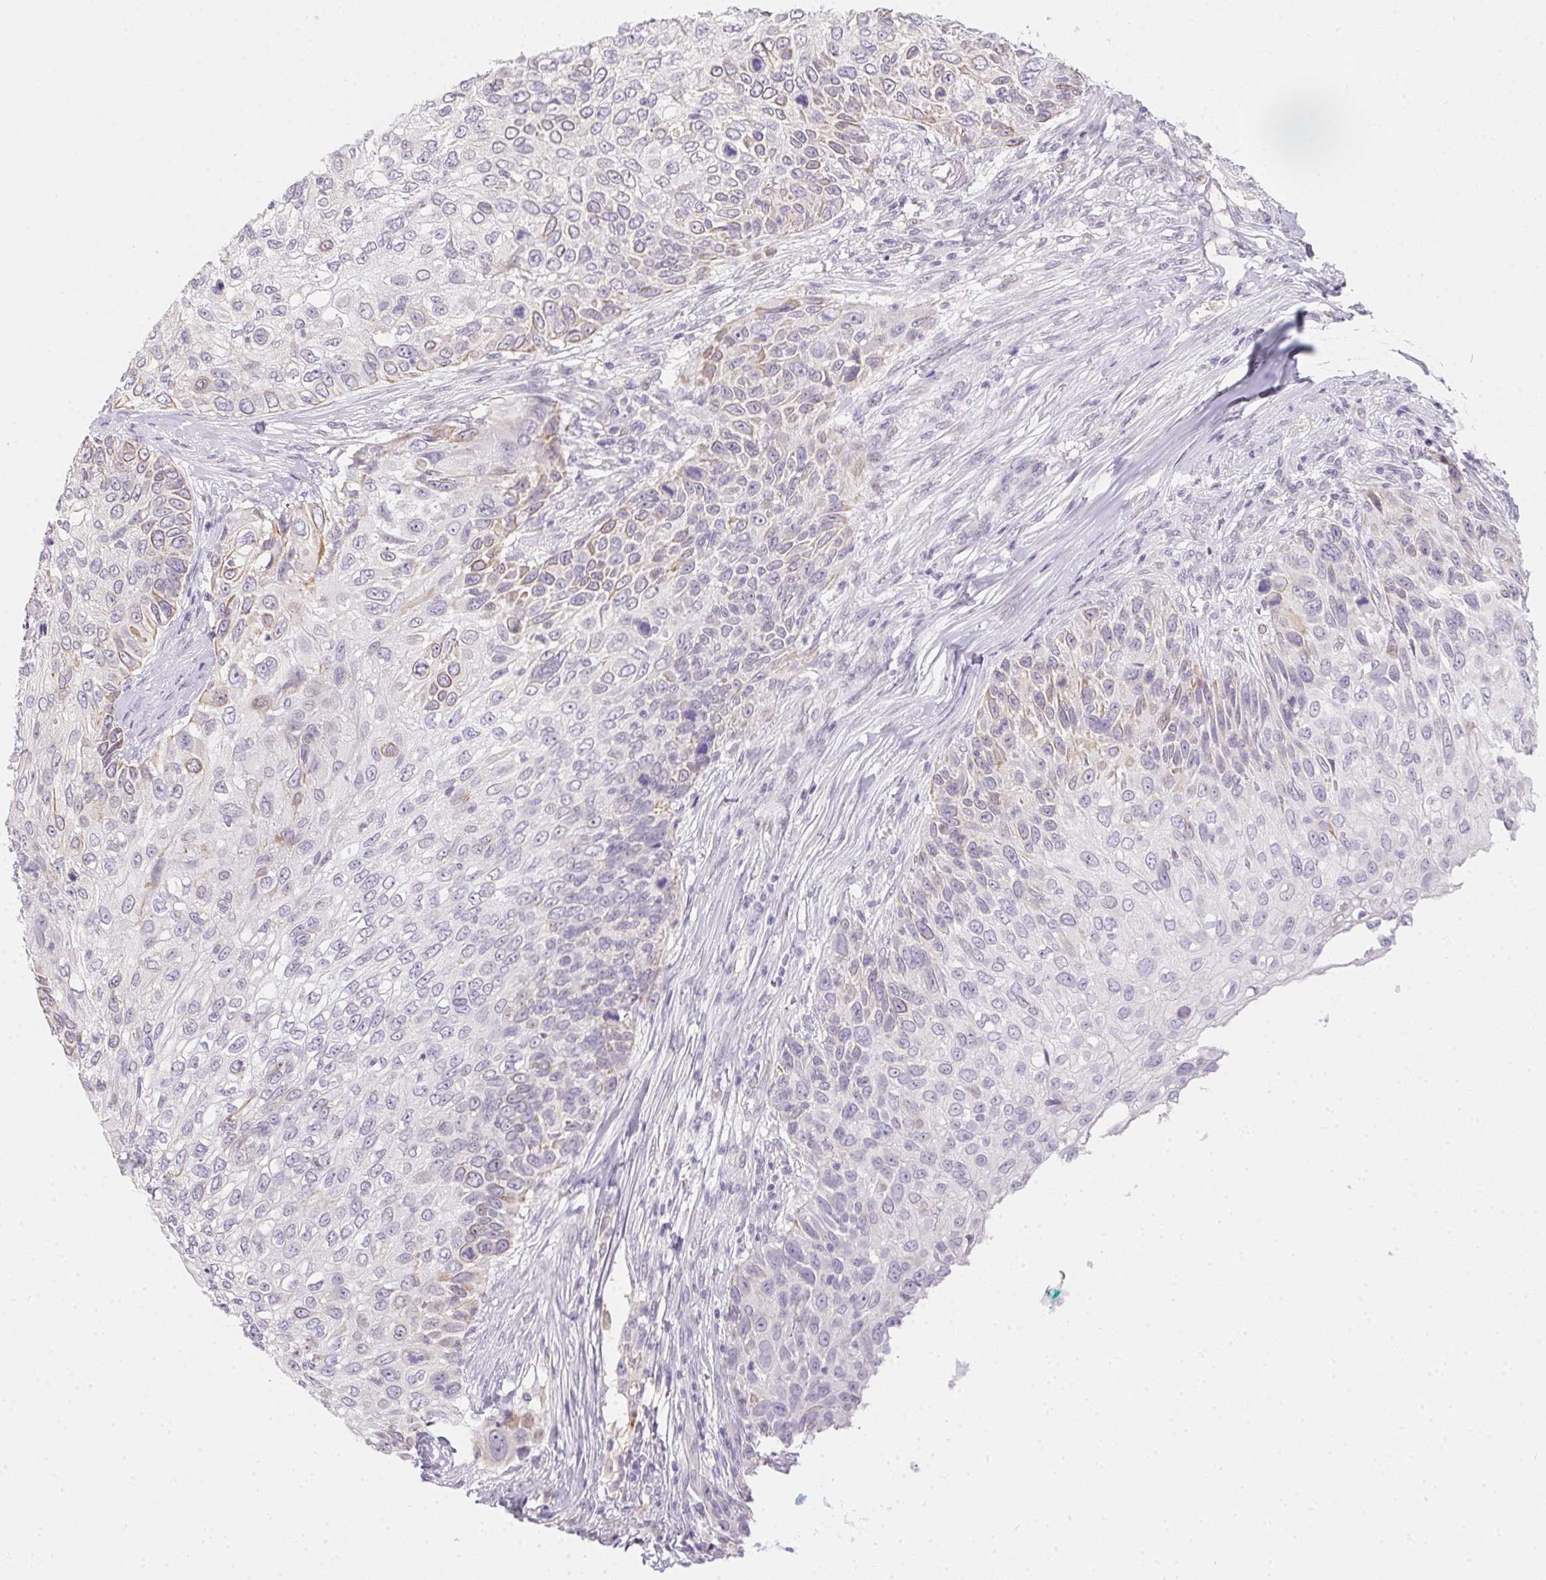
{"staining": {"intensity": "moderate", "quantity": "<25%", "location": "cytoplasmic/membranous"}, "tissue": "skin cancer", "cell_type": "Tumor cells", "image_type": "cancer", "snomed": [{"axis": "morphology", "description": "Squamous cell carcinoma, NOS"}, {"axis": "topography", "description": "Skin"}], "caption": "IHC image of human skin cancer stained for a protein (brown), which displays low levels of moderate cytoplasmic/membranous expression in about <25% of tumor cells.", "gene": "MORC1", "patient": {"sex": "male", "age": 92}}